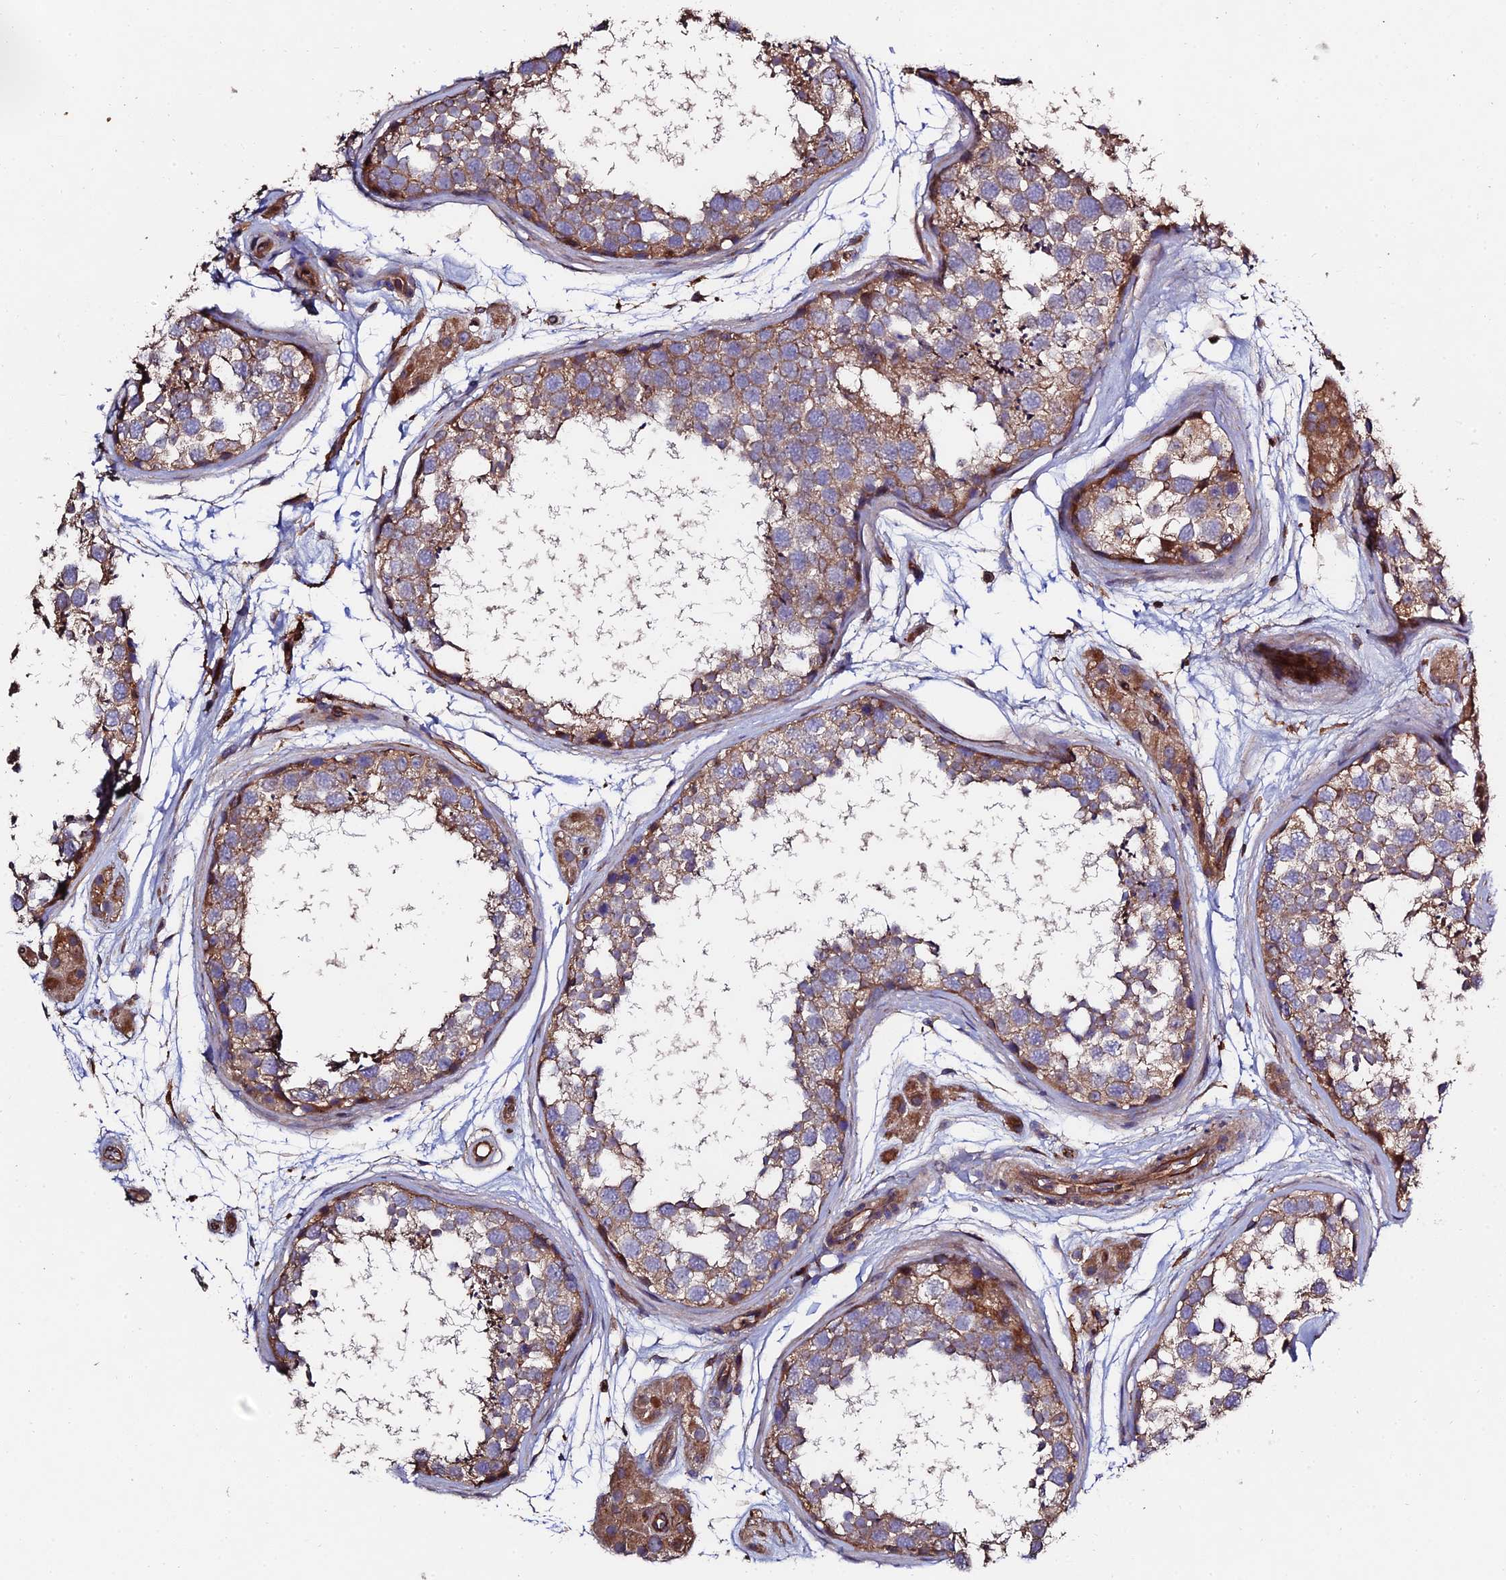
{"staining": {"intensity": "moderate", "quantity": "25%-75%", "location": "cytoplasmic/membranous"}, "tissue": "testis", "cell_type": "Cells in seminiferous ducts", "image_type": "normal", "snomed": [{"axis": "morphology", "description": "Normal tissue, NOS"}, {"axis": "topography", "description": "Testis"}], "caption": "Immunohistochemical staining of unremarkable testis shows medium levels of moderate cytoplasmic/membranous staining in approximately 25%-75% of cells in seminiferous ducts.", "gene": "EXT1", "patient": {"sex": "male", "age": 56}}